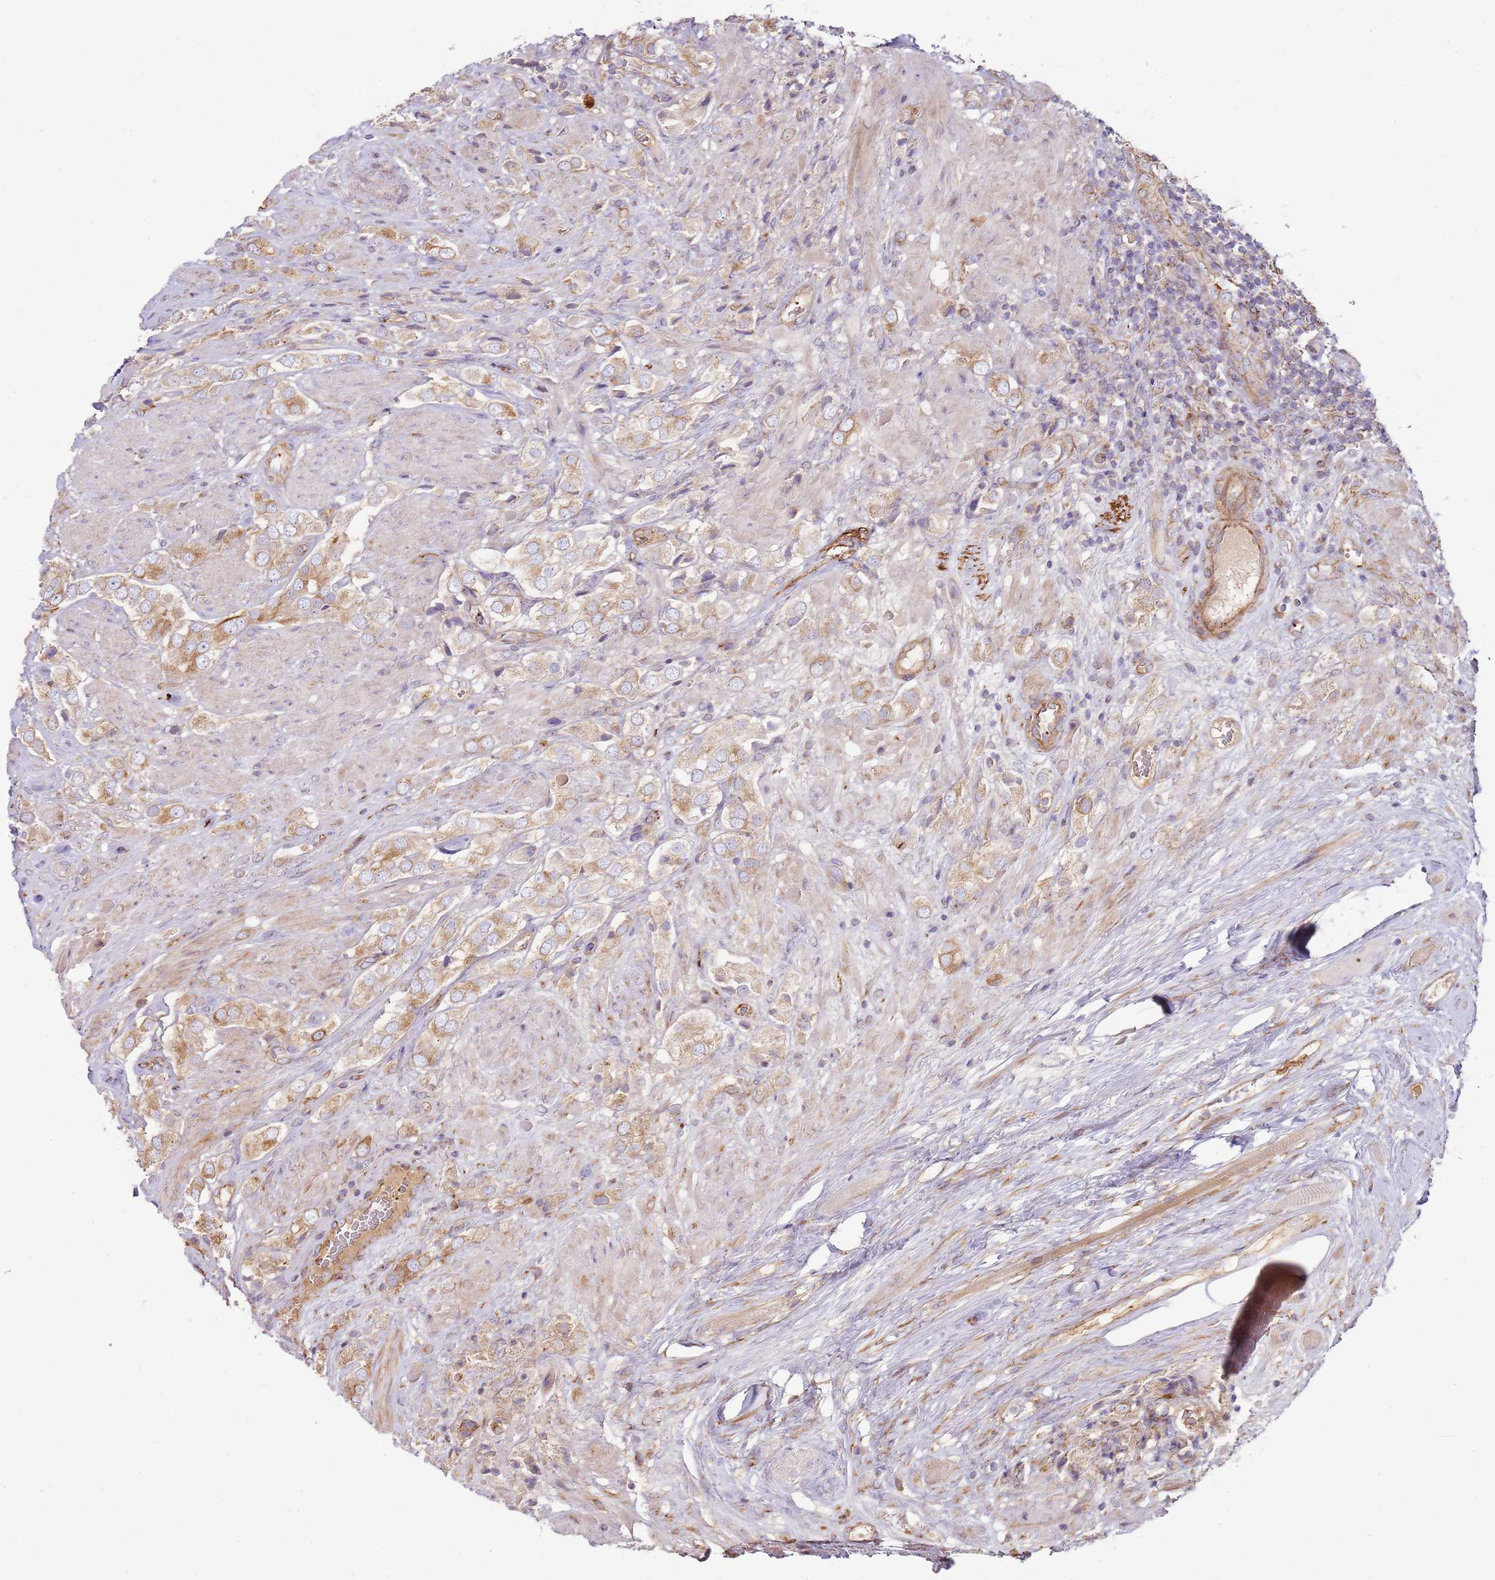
{"staining": {"intensity": "moderate", "quantity": ">75%", "location": "cytoplasmic/membranous"}, "tissue": "prostate cancer", "cell_type": "Tumor cells", "image_type": "cancer", "snomed": [{"axis": "morphology", "description": "Adenocarcinoma, High grade"}, {"axis": "topography", "description": "Prostate and seminal vesicle, NOS"}], "caption": "A high-resolution micrograph shows IHC staining of prostate high-grade adenocarcinoma, which displays moderate cytoplasmic/membranous positivity in about >75% of tumor cells.", "gene": "EMC1", "patient": {"sex": "male", "age": 64}}